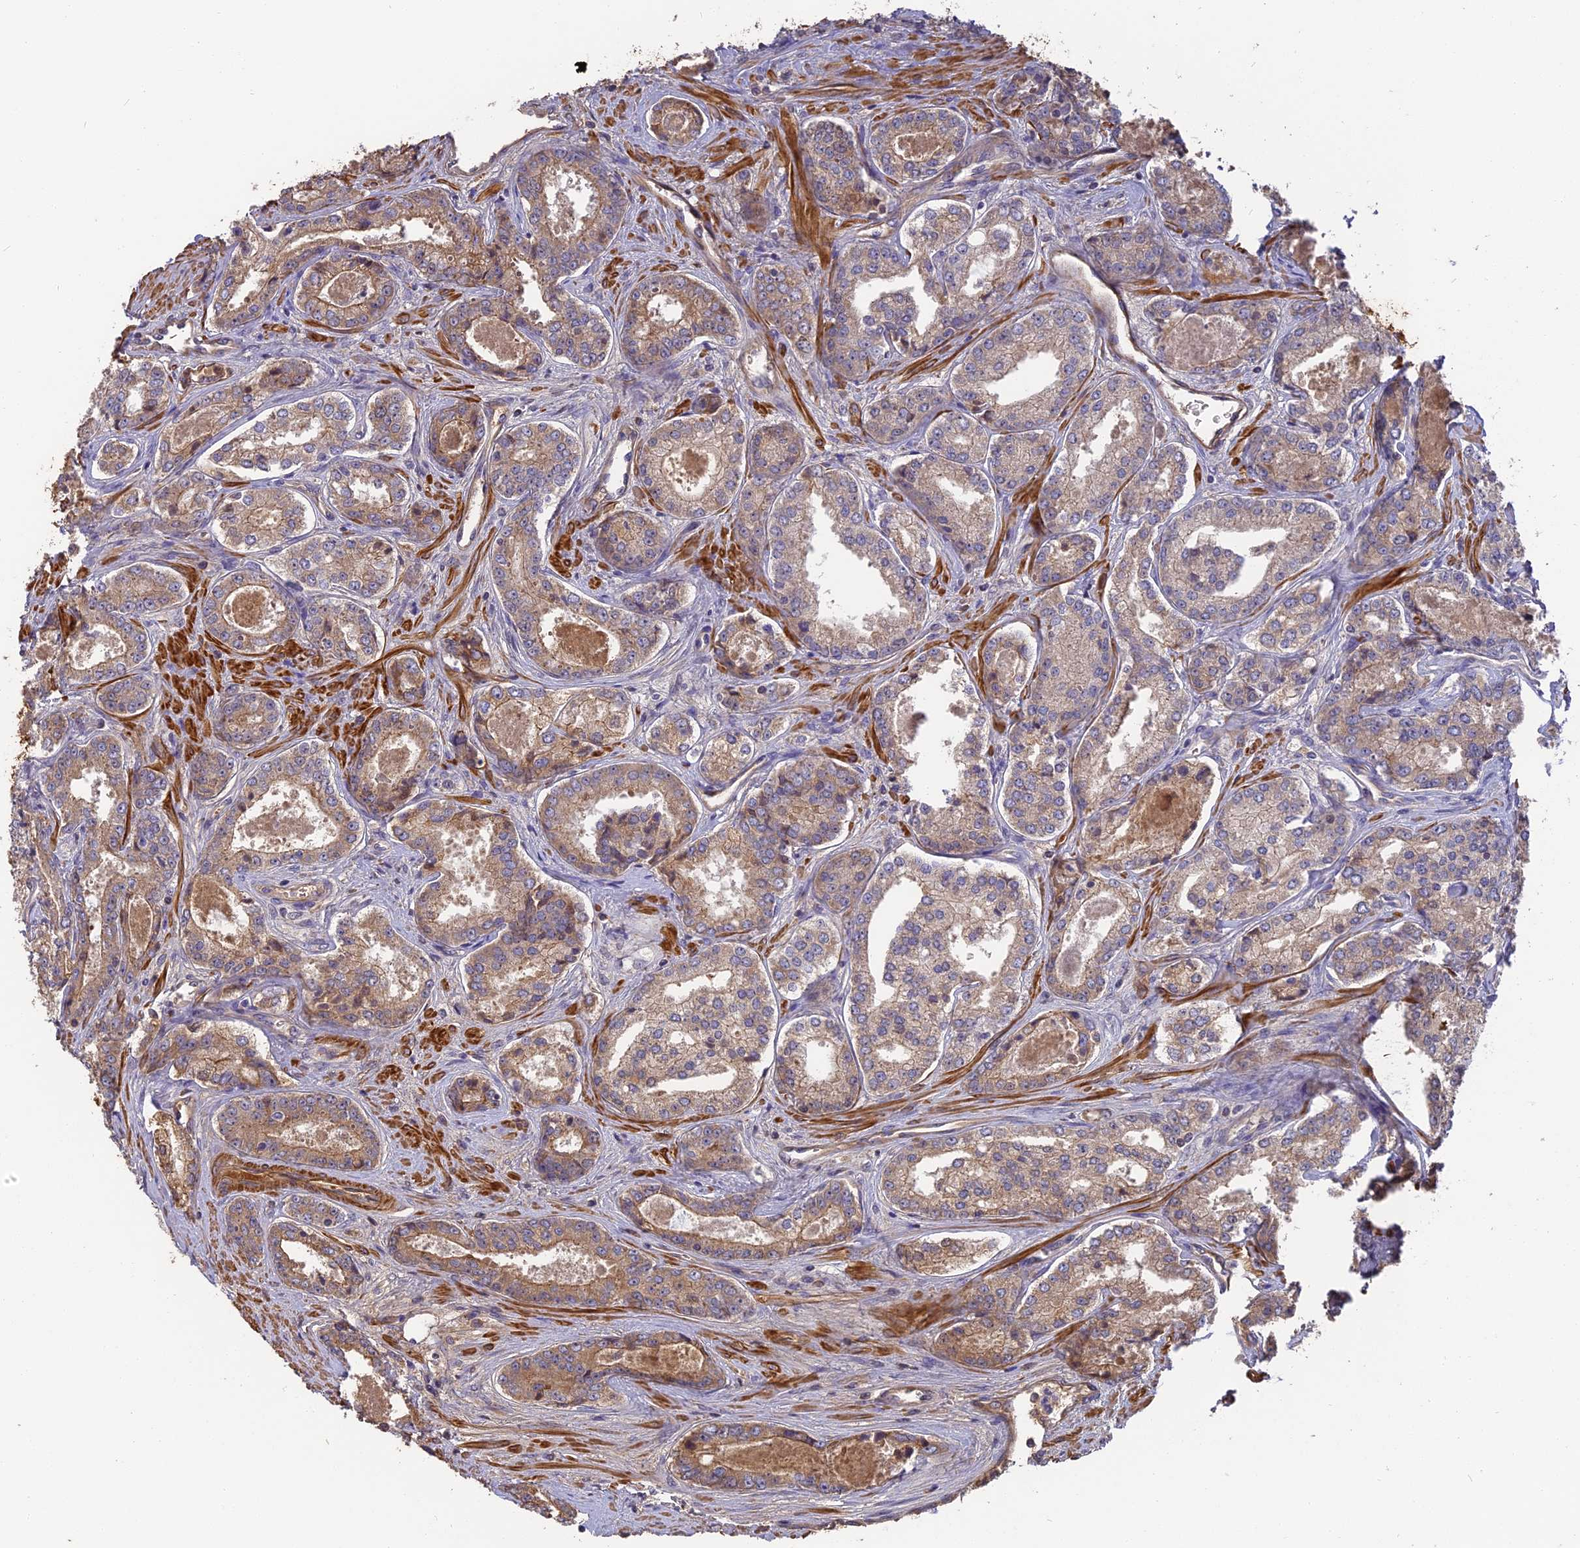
{"staining": {"intensity": "moderate", "quantity": ">75%", "location": "cytoplasmic/membranous"}, "tissue": "prostate cancer", "cell_type": "Tumor cells", "image_type": "cancer", "snomed": [{"axis": "morphology", "description": "Adenocarcinoma, Low grade"}, {"axis": "topography", "description": "Prostate"}], "caption": "Immunohistochemical staining of human prostate low-grade adenocarcinoma demonstrates medium levels of moderate cytoplasmic/membranous staining in approximately >75% of tumor cells.", "gene": "ERMAP", "patient": {"sex": "male", "age": 68}}